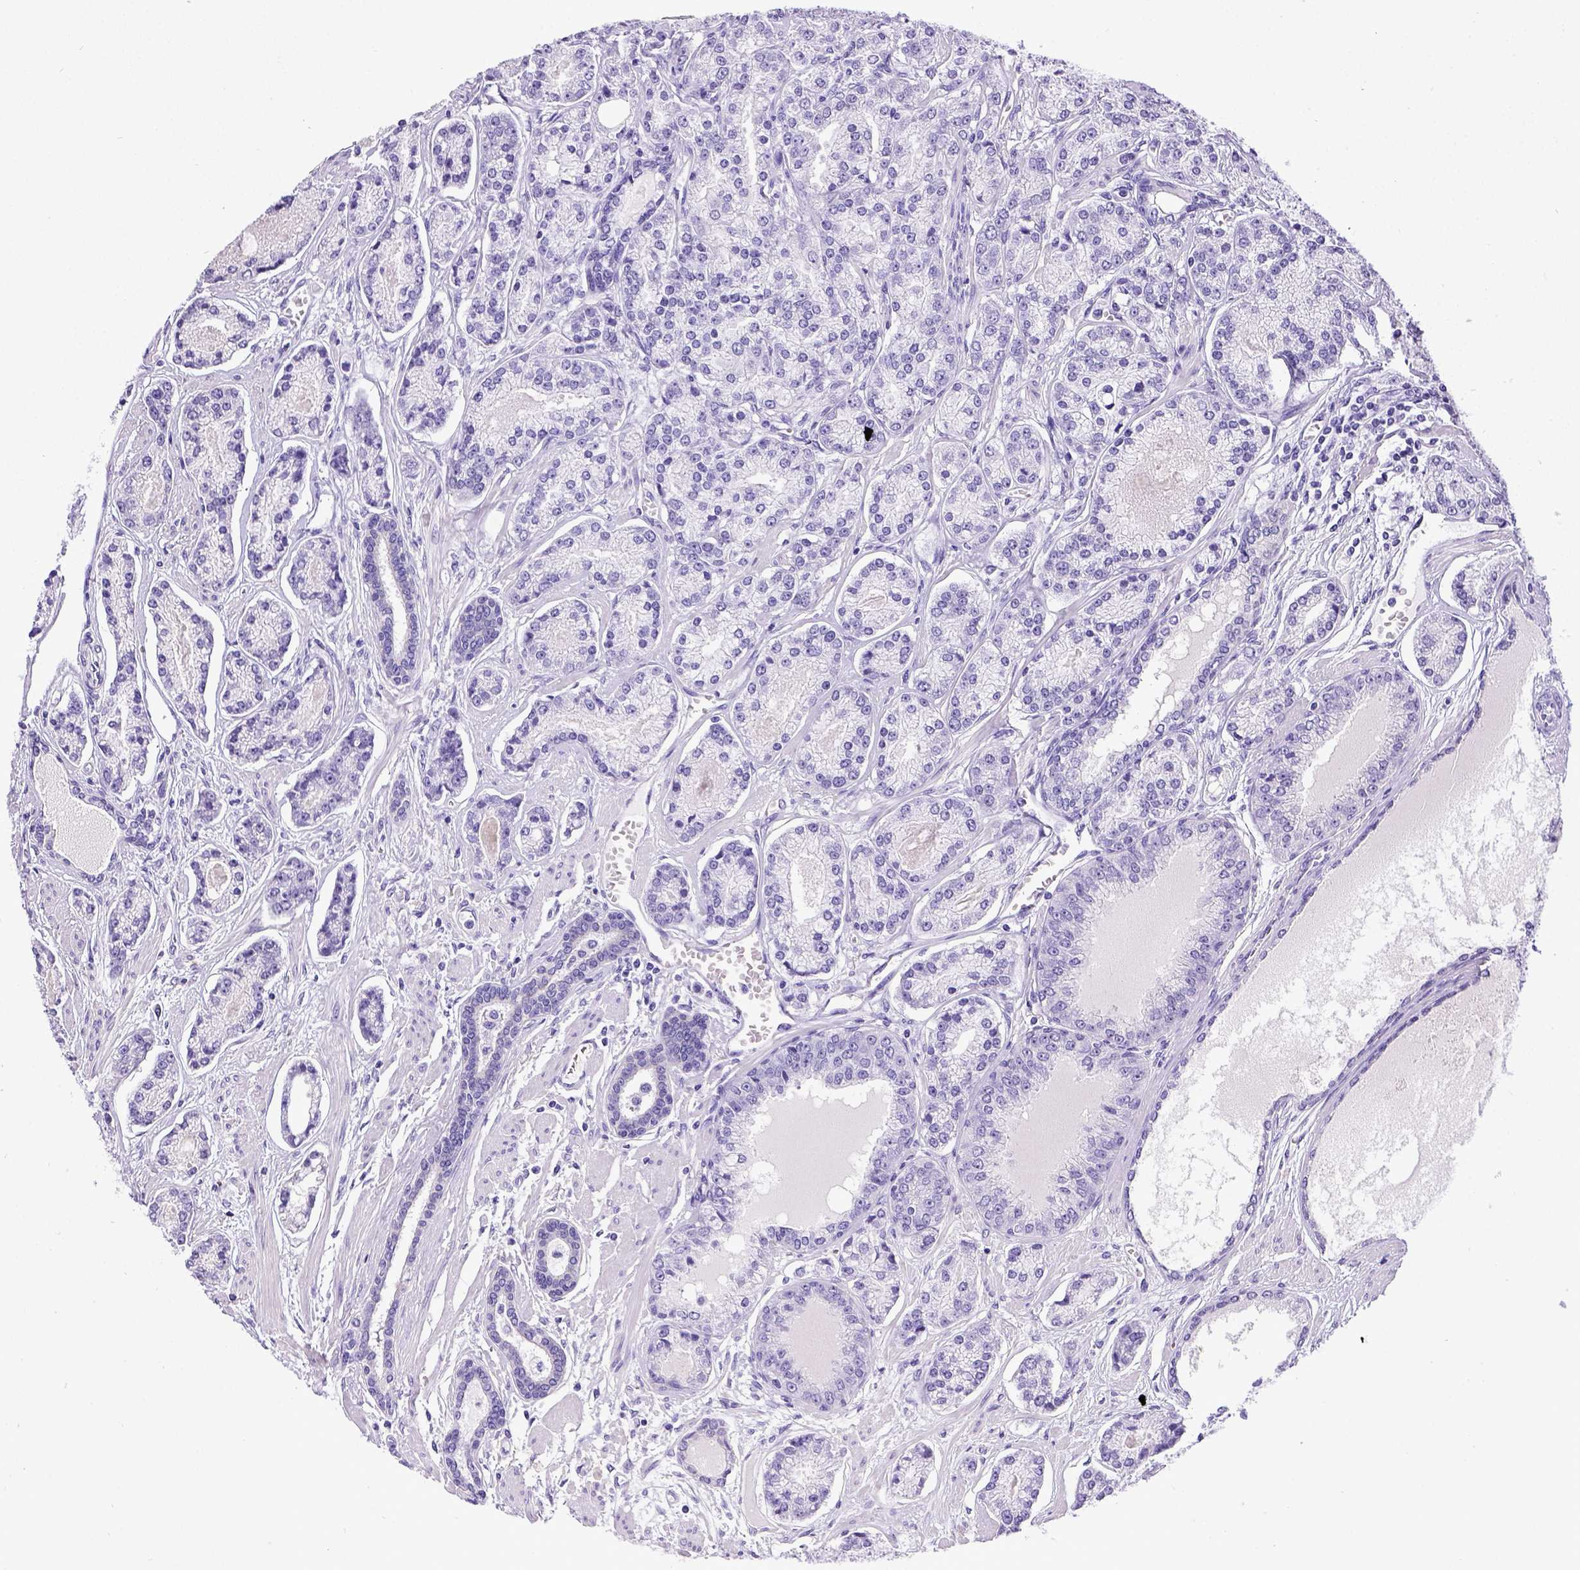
{"staining": {"intensity": "negative", "quantity": "none", "location": "none"}, "tissue": "prostate cancer", "cell_type": "Tumor cells", "image_type": "cancer", "snomed": [{"axis": "morphology", "description": "Adenocarcinoma, NOS"}, {"axis": "topography", "description": "Prostate"}], "caption": "A high-resolution histopathology image shows immunohistochemistry (IHC) staining of prostate cancer, which demonstrates no significant staining in tumor cells.", "gene": "SATB2", "patient": {"sex": "male", "age": 64}}